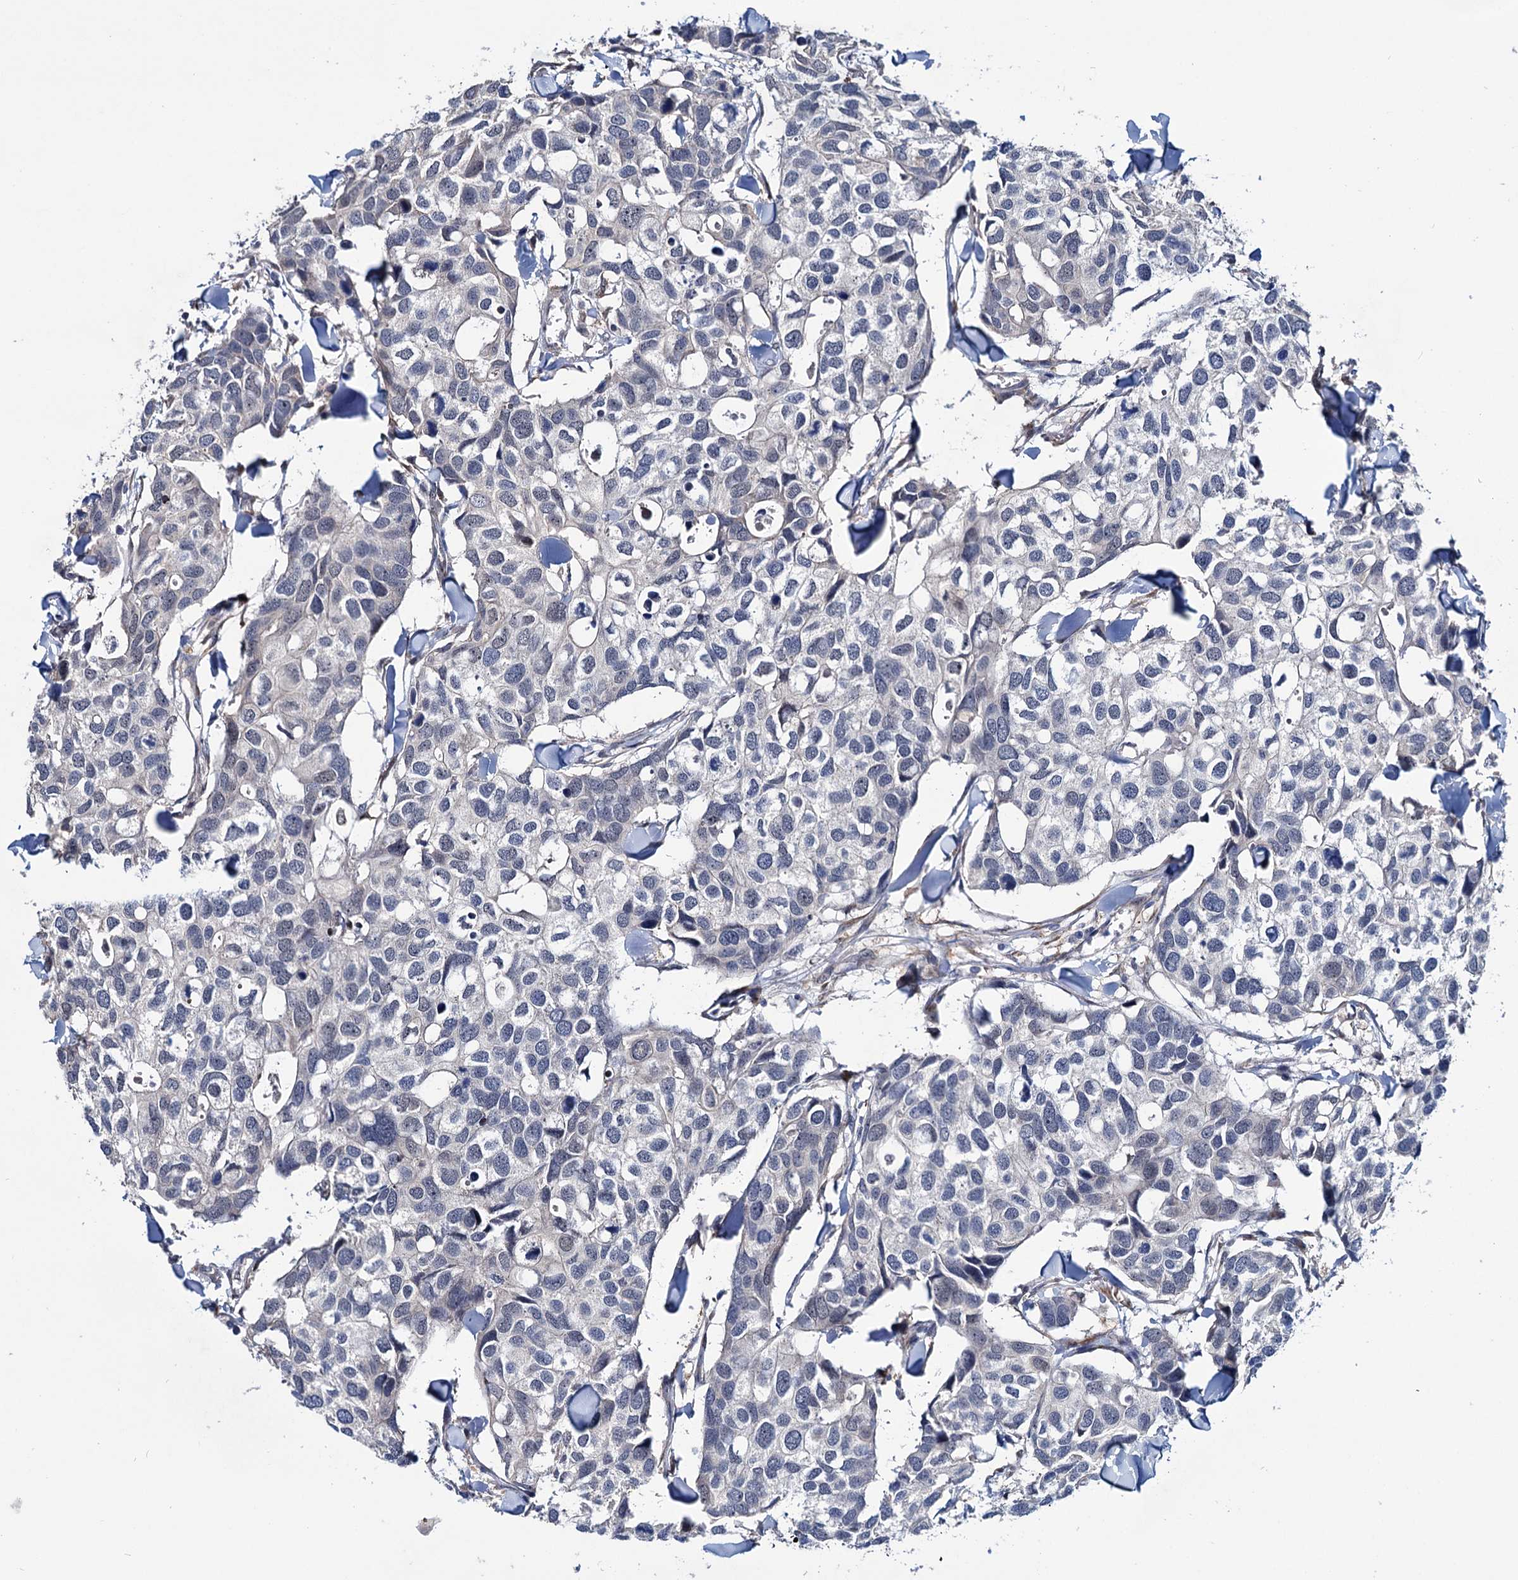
{"staining": {"intensity": "negative", "quantity": "none", "location": "none"}, "tissue": "breast cancer", "cell_type": "Tumor cells", "image_type": "cancer", "snomed": [{"axis": "morphology", "description": "Duct carcinoma"}, {"axis": "topography", "description": "Breast"}], "caption": "IHC micrograph of breast cancer stained for a protein (brown), which displays no expression in tumor cells.", "gene": "EYA4", "patient": {"sex": "female", "age": 83}}